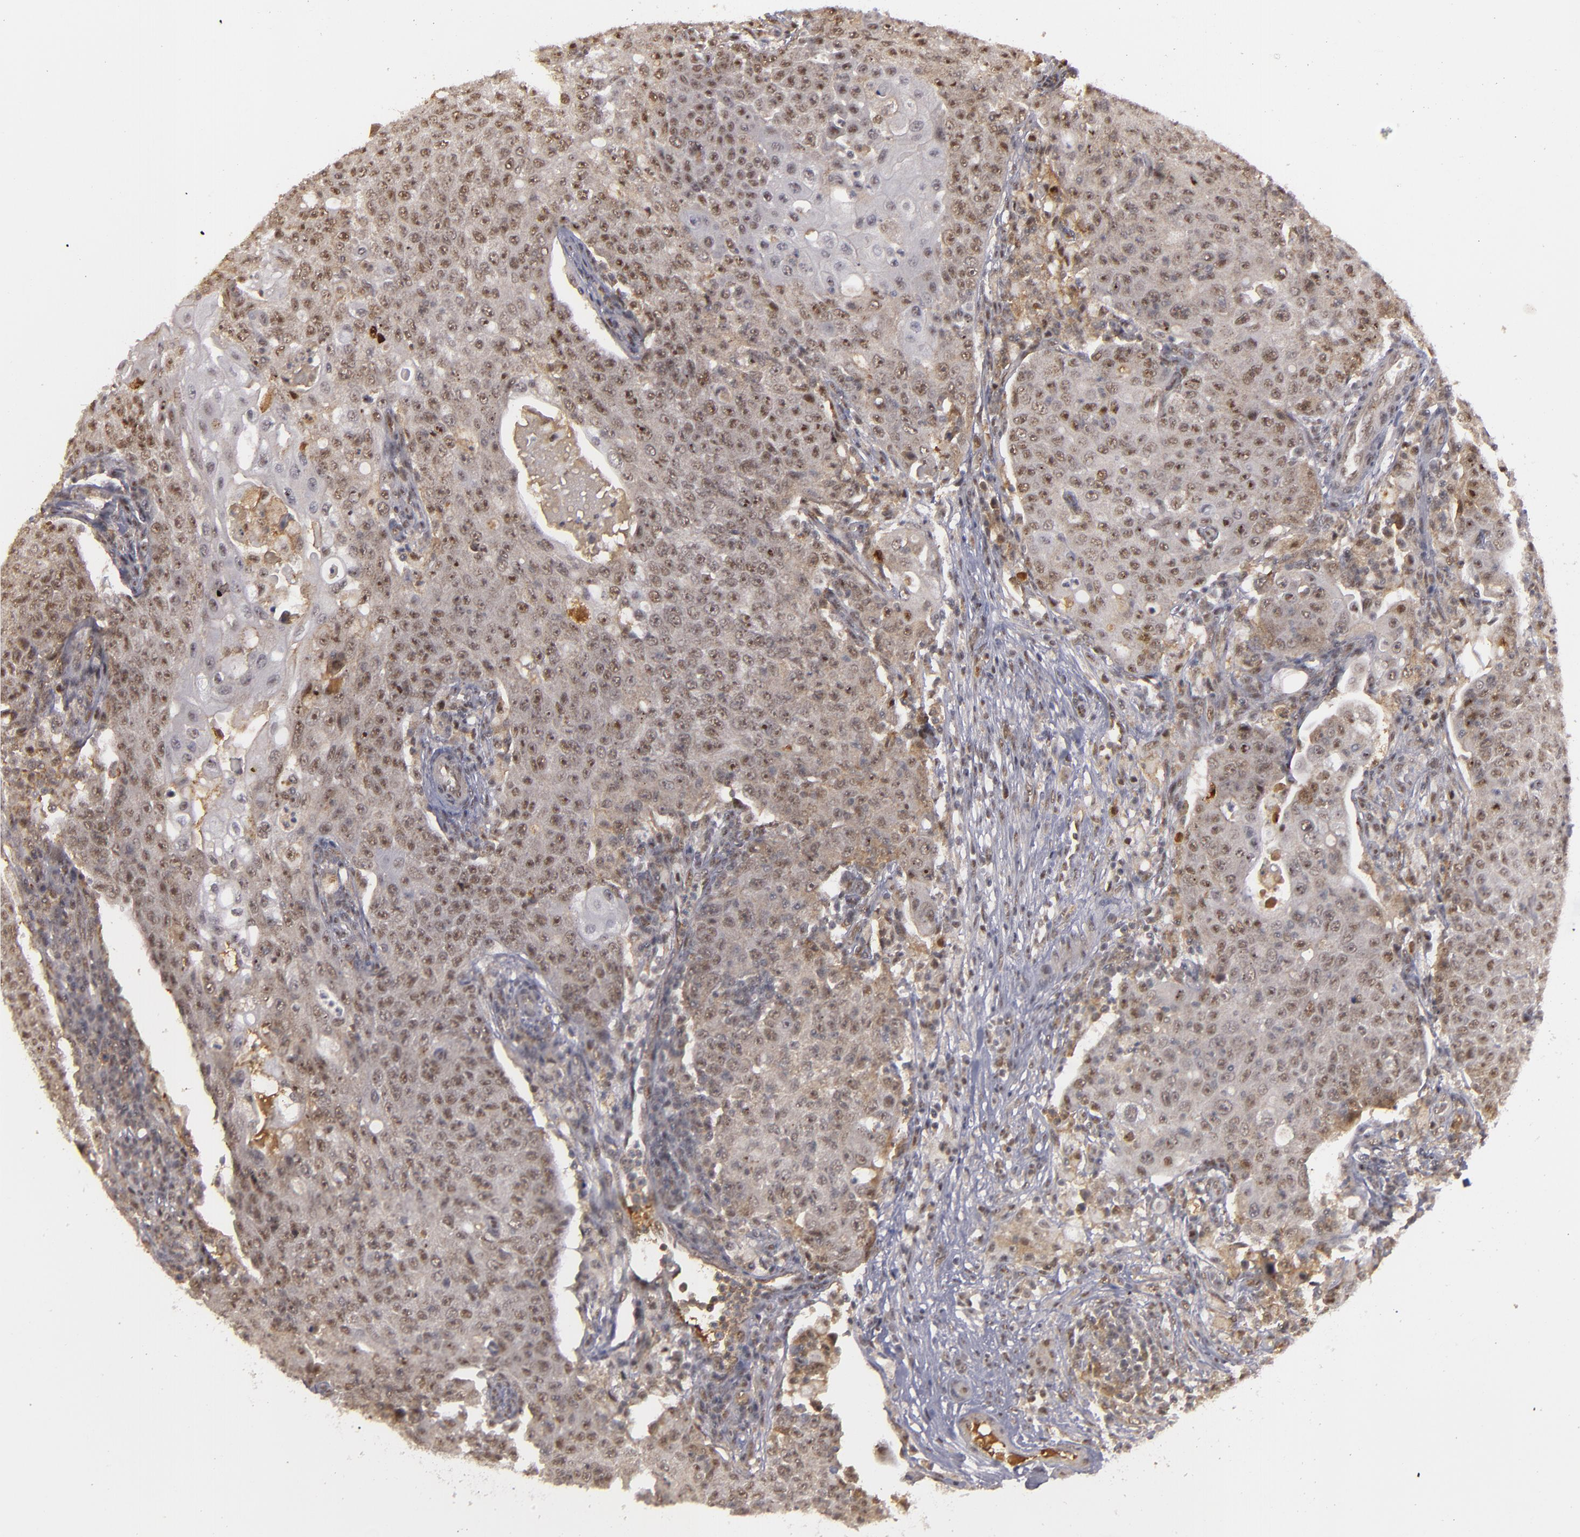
{"staining": {"intensity": "weak", "quantity": "25%-75%", "location": "nuclear"}, "tissue": "lymph node", "cell_type": "Germinal center cells", "image_type": "normal", "snomed": [{"axis": "morphology", "description": "Normal tissue, NOS"}, {"axis": "topography", "description": "Lymph node"}], "caption": "Brown immunohistochemical staining in benign human lymph node shows weak nuclear staining in about 25%-75% of germinal center cells. (DAB IHC with brightfield microscopy, high magnification).", "gene": "ZNF234", "patient": {"sex": "female", "age": 42}}